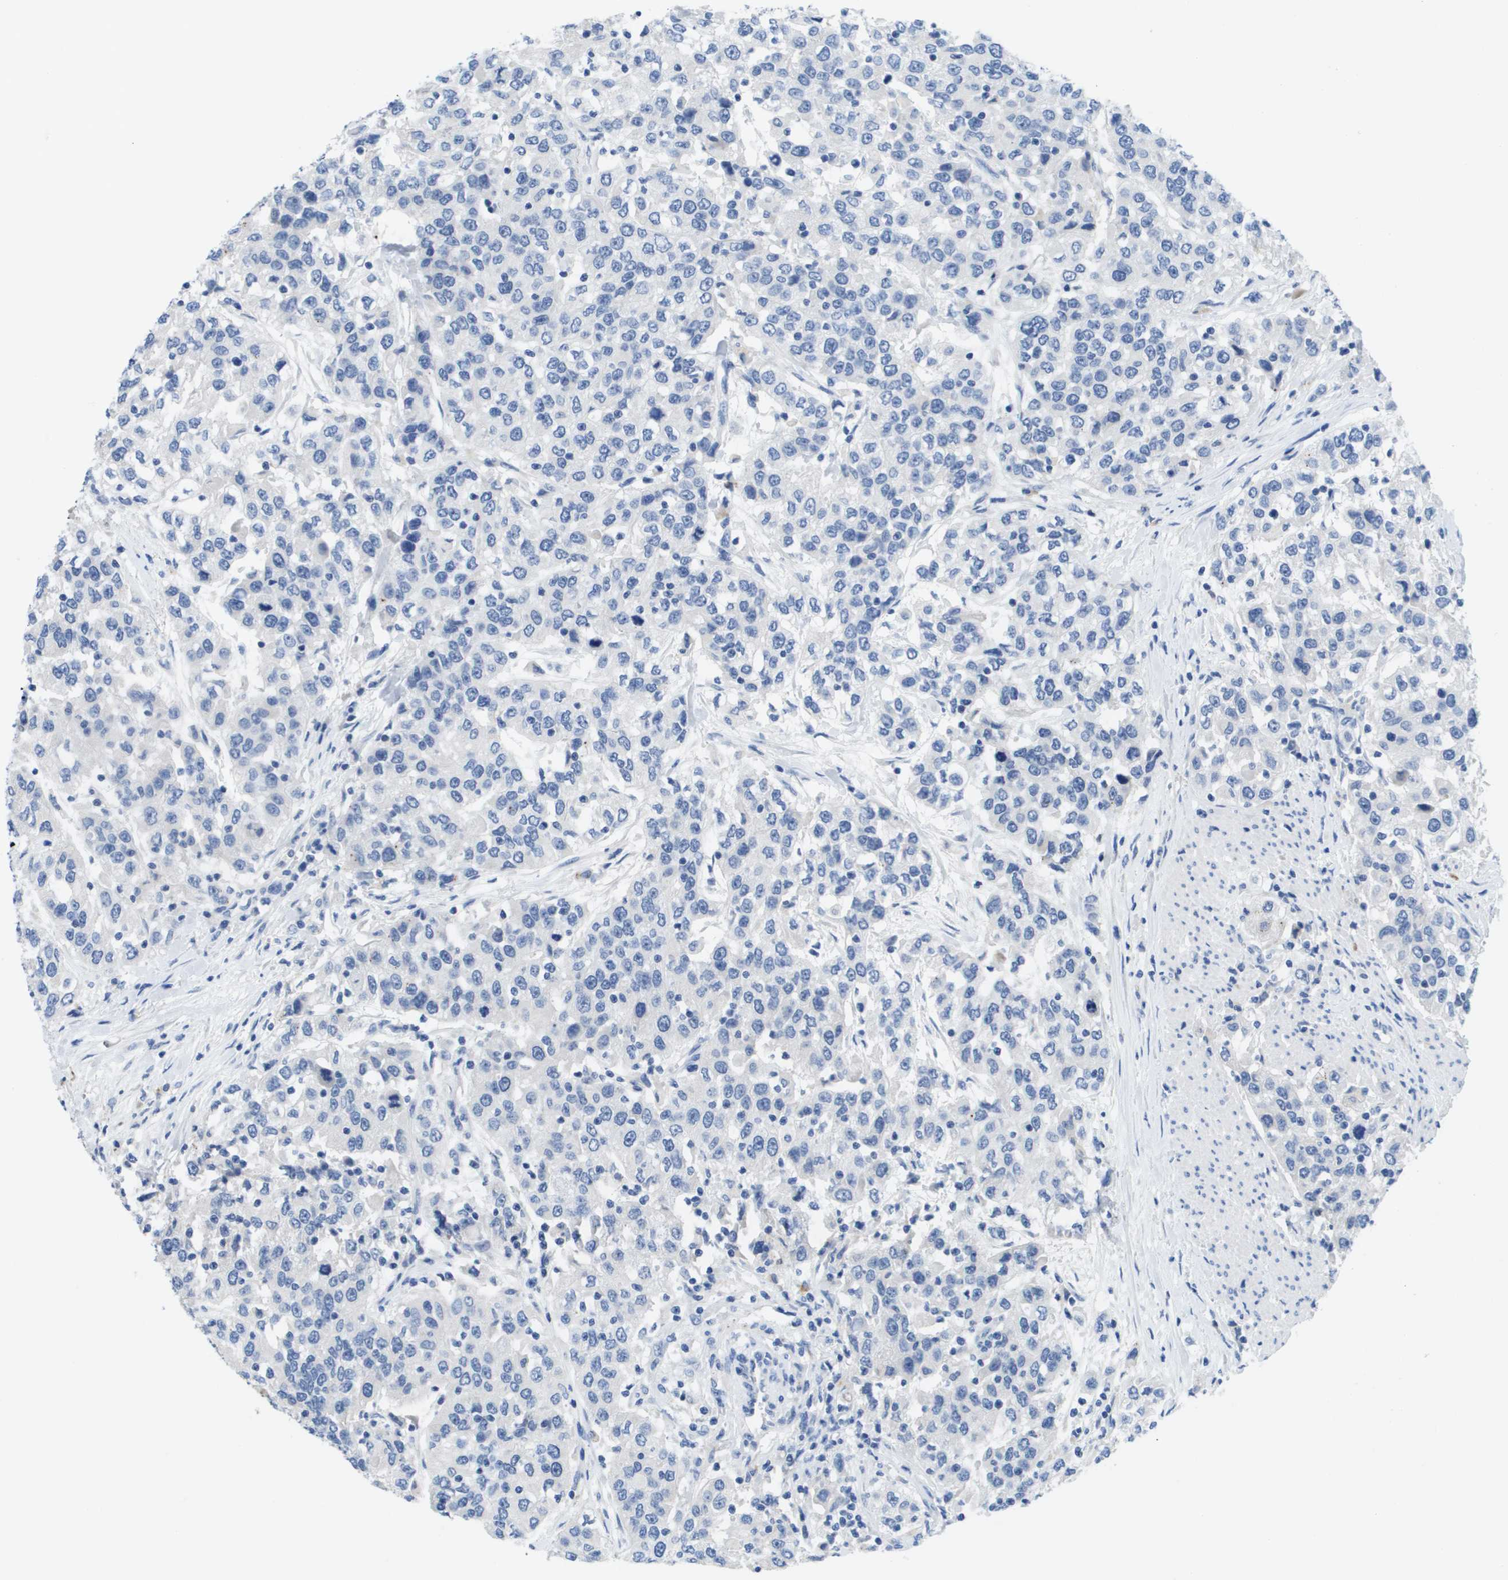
{"staining": {"intensity": "negative", "quantity": "none", "location": "none"}, "tissue": "urothelial cancer", "cell_type": "Tumor cells", "image_type": "cancer", "snomed": [{"axis": "morphology", "description": "Urothelial carcinoma, High grade"}, {"axis": "topography", "description": "Urinary bladder"}], "caption": "Immunohistochemical staining of urothelial cancer reveals no significant staining in tumor cells.", "gene": "MS4A1", "patient": {"sex": "female", "age": 80}}